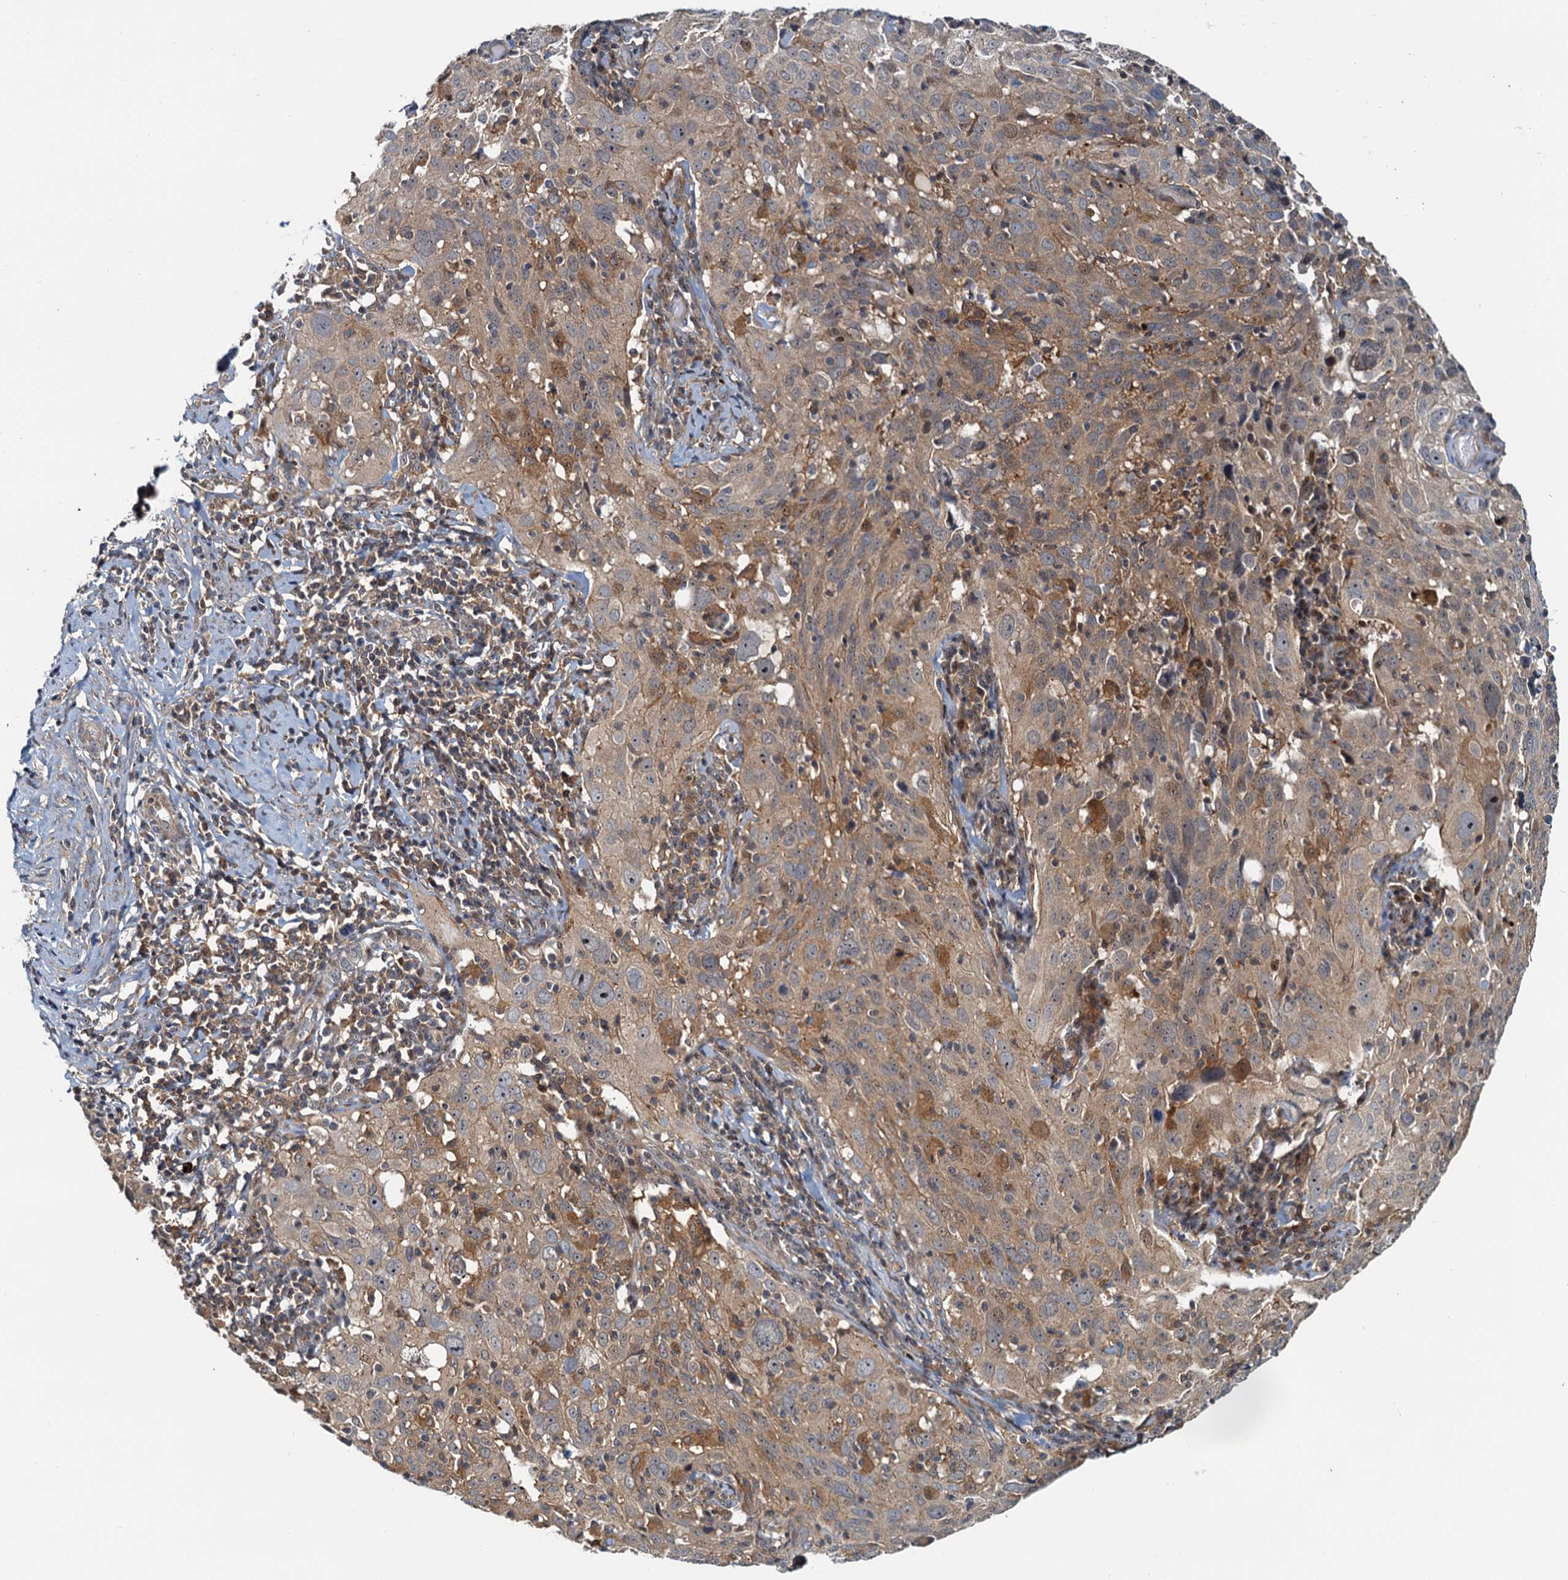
{"staining": {"intensity": "weak", "quantity": ">75%", "location": "cytoplasmic/membranous"}, "tissue": "cervical cancer", "cell_type": "Tumor cells", "image_type": "cancer", "snomed": [{"axis": "morphology", "description": "Squamous cell carcinoma, NOS"}, {"axis": "topography", "description": "Cervix"}], "caption": "Immunohistochemistry (IHC) of human cervical squamous cell carcinoma exhibits low levels of weak cytoplasmic/membranous staining in approximately >75% of tumor cells.", "gene": "TOLLIP", "patient": {"sex": "female", "age": 31}}